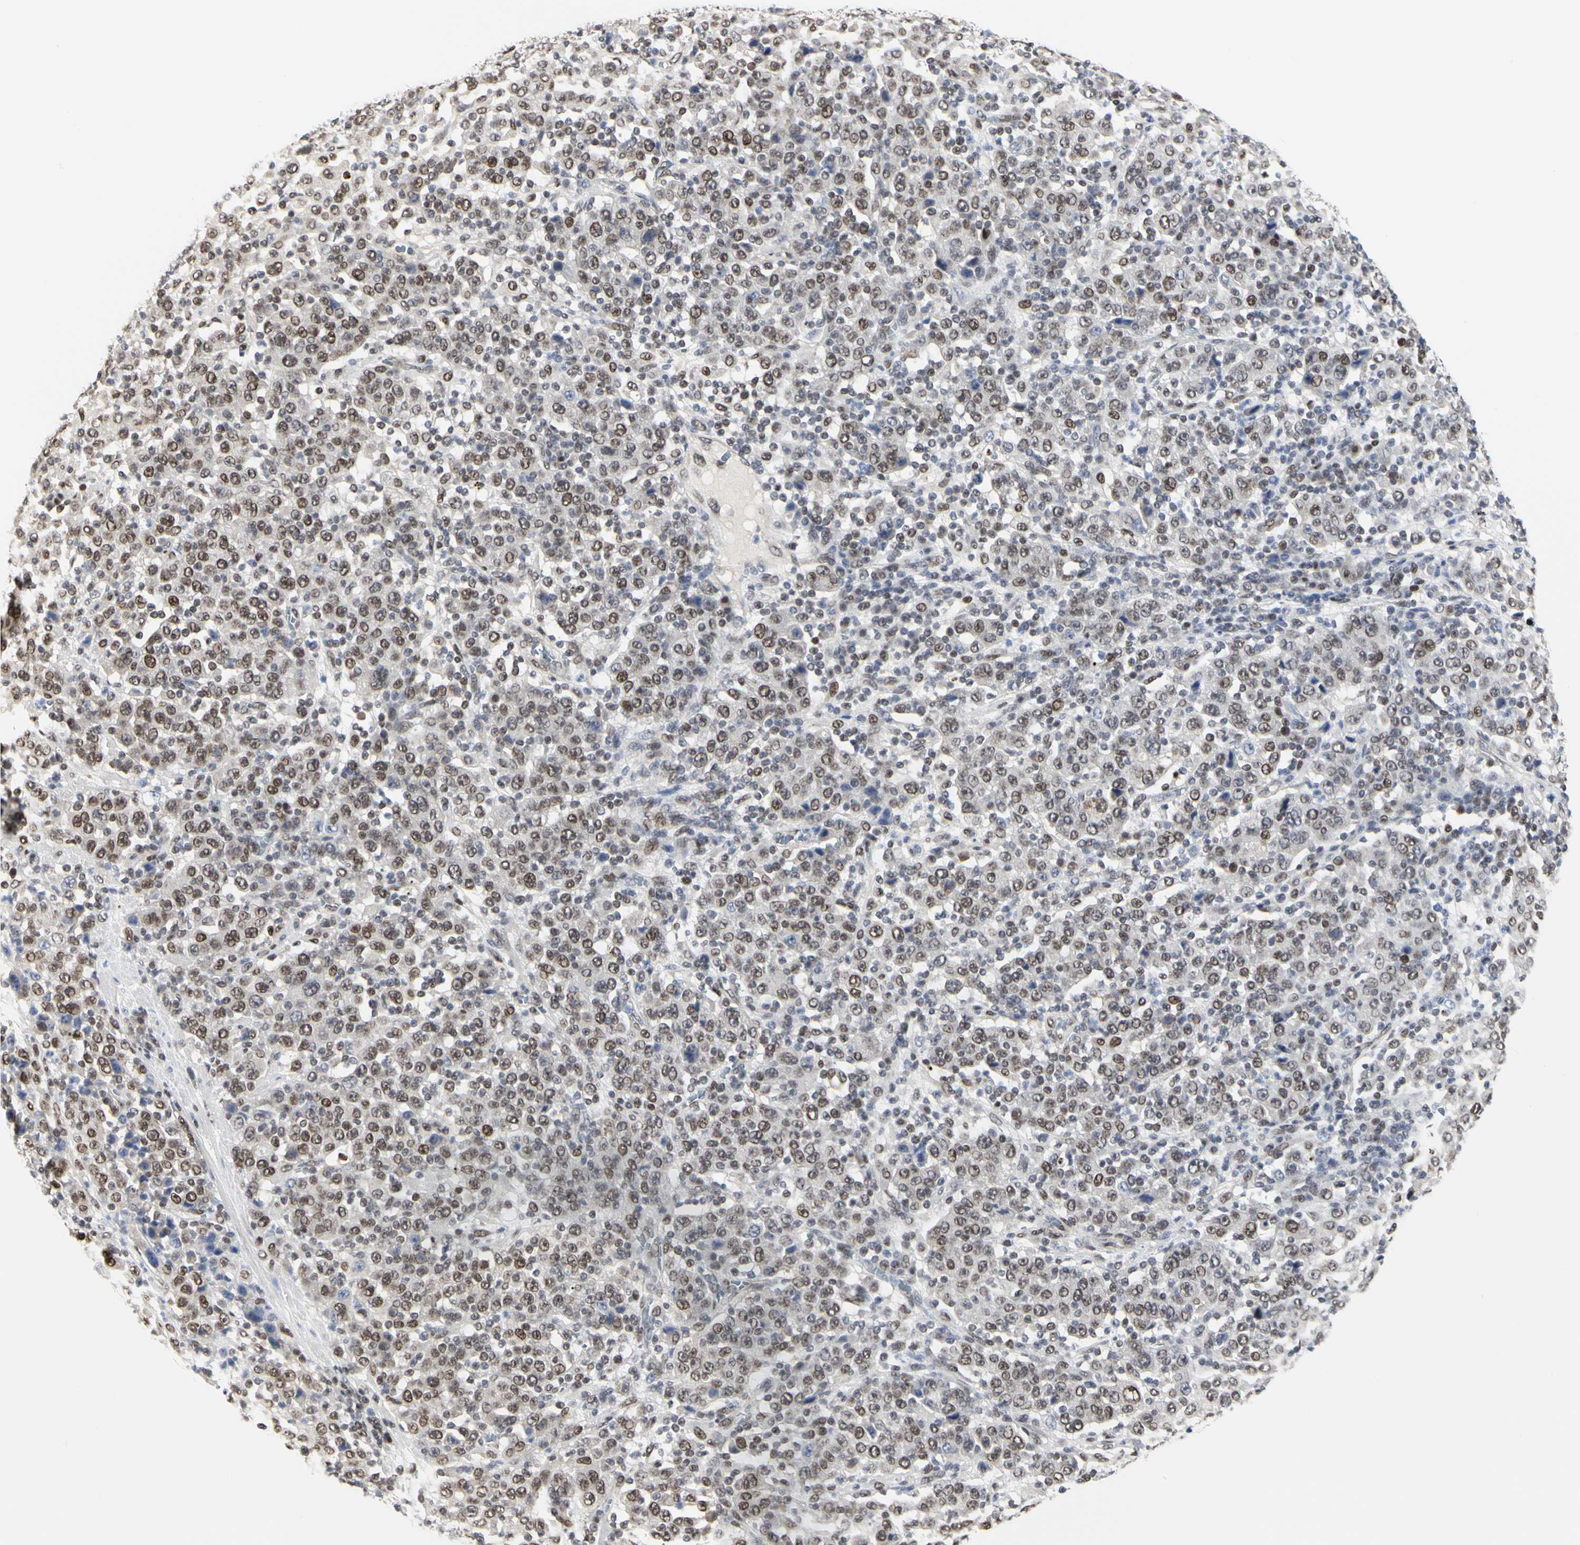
{"staining": {"intensity": "moderate", "quantity": "25%-75%", "location": "nuclear"}, "tissue": "stomach cancer", "cell_type": "Tumor cells", "image_type": "cancer", "snomed": [{"axis": "morphology", "description": "Normal tissue, NOS"}, {"axis": "morphology", "description": "Adenocarcinoma, NOS"}, {"axis": "topography", "description": "Stomach, upper"}, {"axis": "topography", "description": "Stomach"}], "caption": "An IHC photomicrograph of tumor tissue is shown. Protein staining in brown labels moderate nuclear positivity in stomach cancer within tumor cells.", "gene": "PRMT3", "patient": {"sex": "male", "age": 59}}